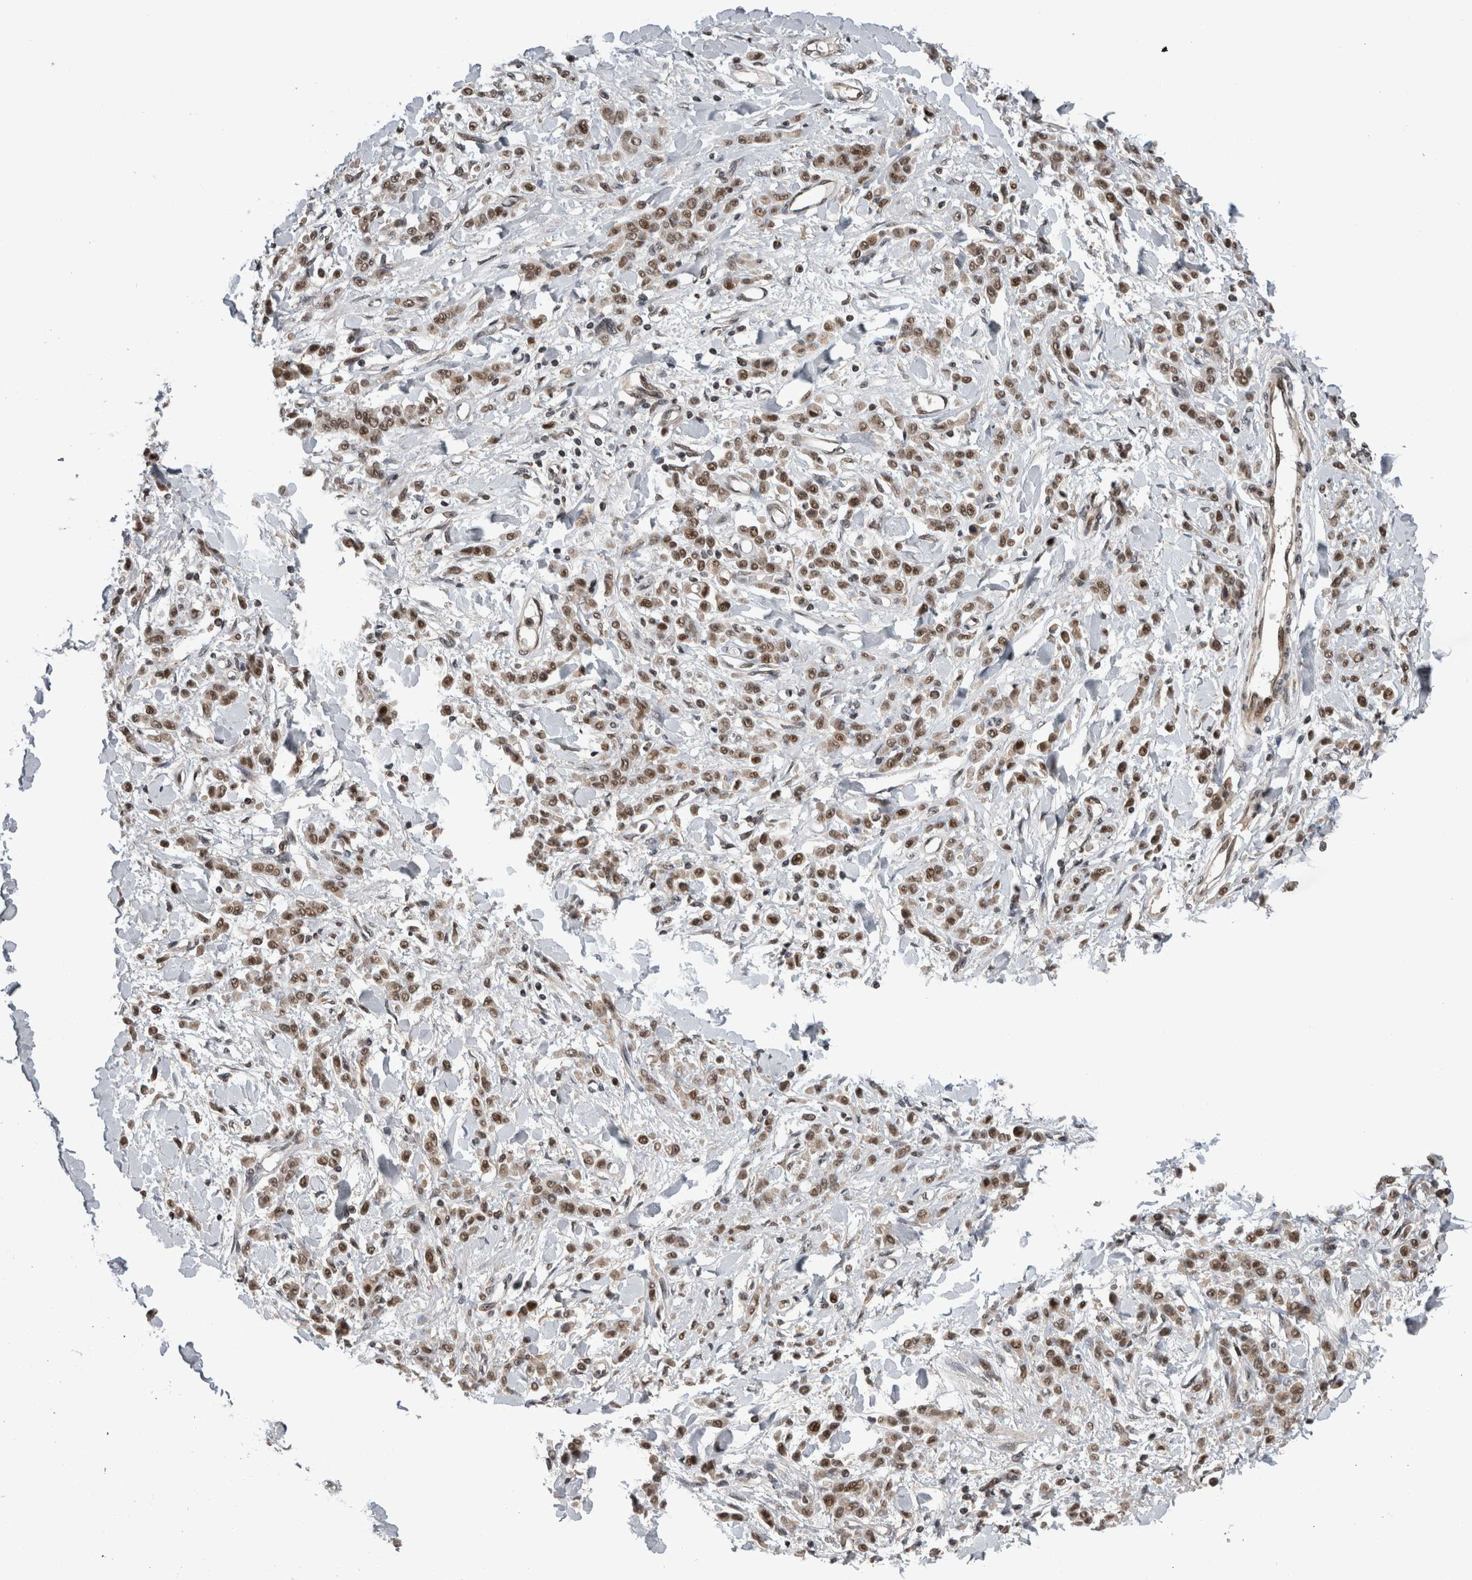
{"staining": {"intensity": "moderate", "quantity": ">75%", "location": "nuclear"}, "tissue": "stomach cancer", "cell_type": "Tumor cells", "image_type": "cancer", "snomed": [{"axis": "morphology", "description": "Normal tissue, NOS"}, {"axis": "morphology", "description": "Adenocarcinoma, NOS"}, {"axis": "topography", "description": "Stomach"}], "caption": "This histopathology image exhibits stomach adenocarcinoma stained with immunohistochemistry (IHC) to label a protein in brown. The nuclear of tumor cells show moderate positivity for the protein. Nuclei are counter-stained blue.", "gene": "CPSF2", "patient": {"sex": "male", "age": 82}}